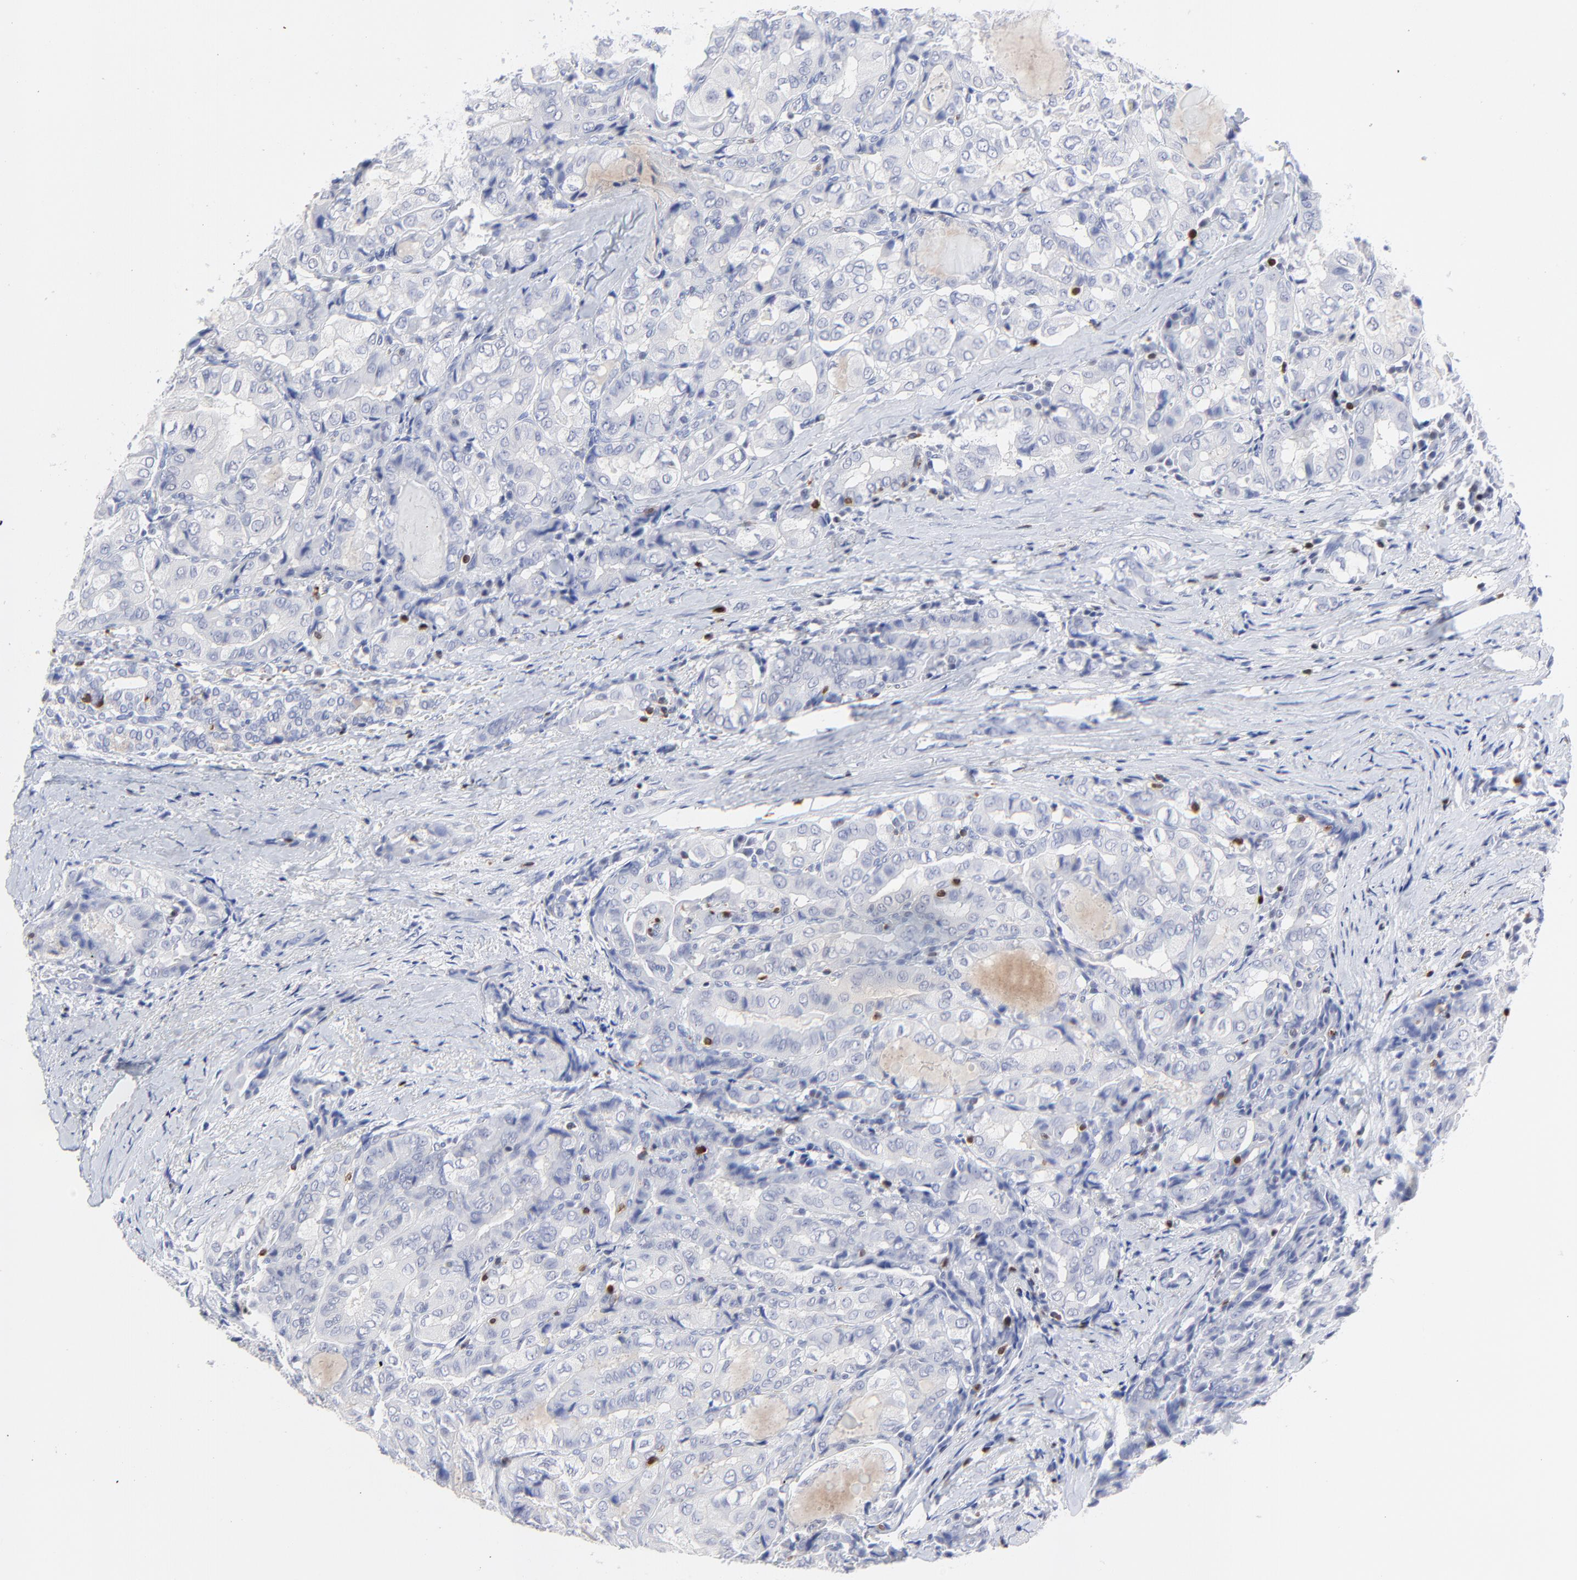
{"staining": {"intensity": "negative", "quantity": "none", "location": "none"}, "tissue": "thyroid cancer", "cell_type": "Tumor cells", "image_type": "cancer", "snomed": [{"axis": "morphology", "description": "Papillary adenocarcinoma, NOS"}, {"axis": "topography", "description": "Thyroid gland"}], "caption": "An image of thyroid papillary adenocarcinoma stained for a protein exhibits no brown staining in tumor cells.", "gene": "ZAP70", "patient": {"sex": "female", "age": 71}}